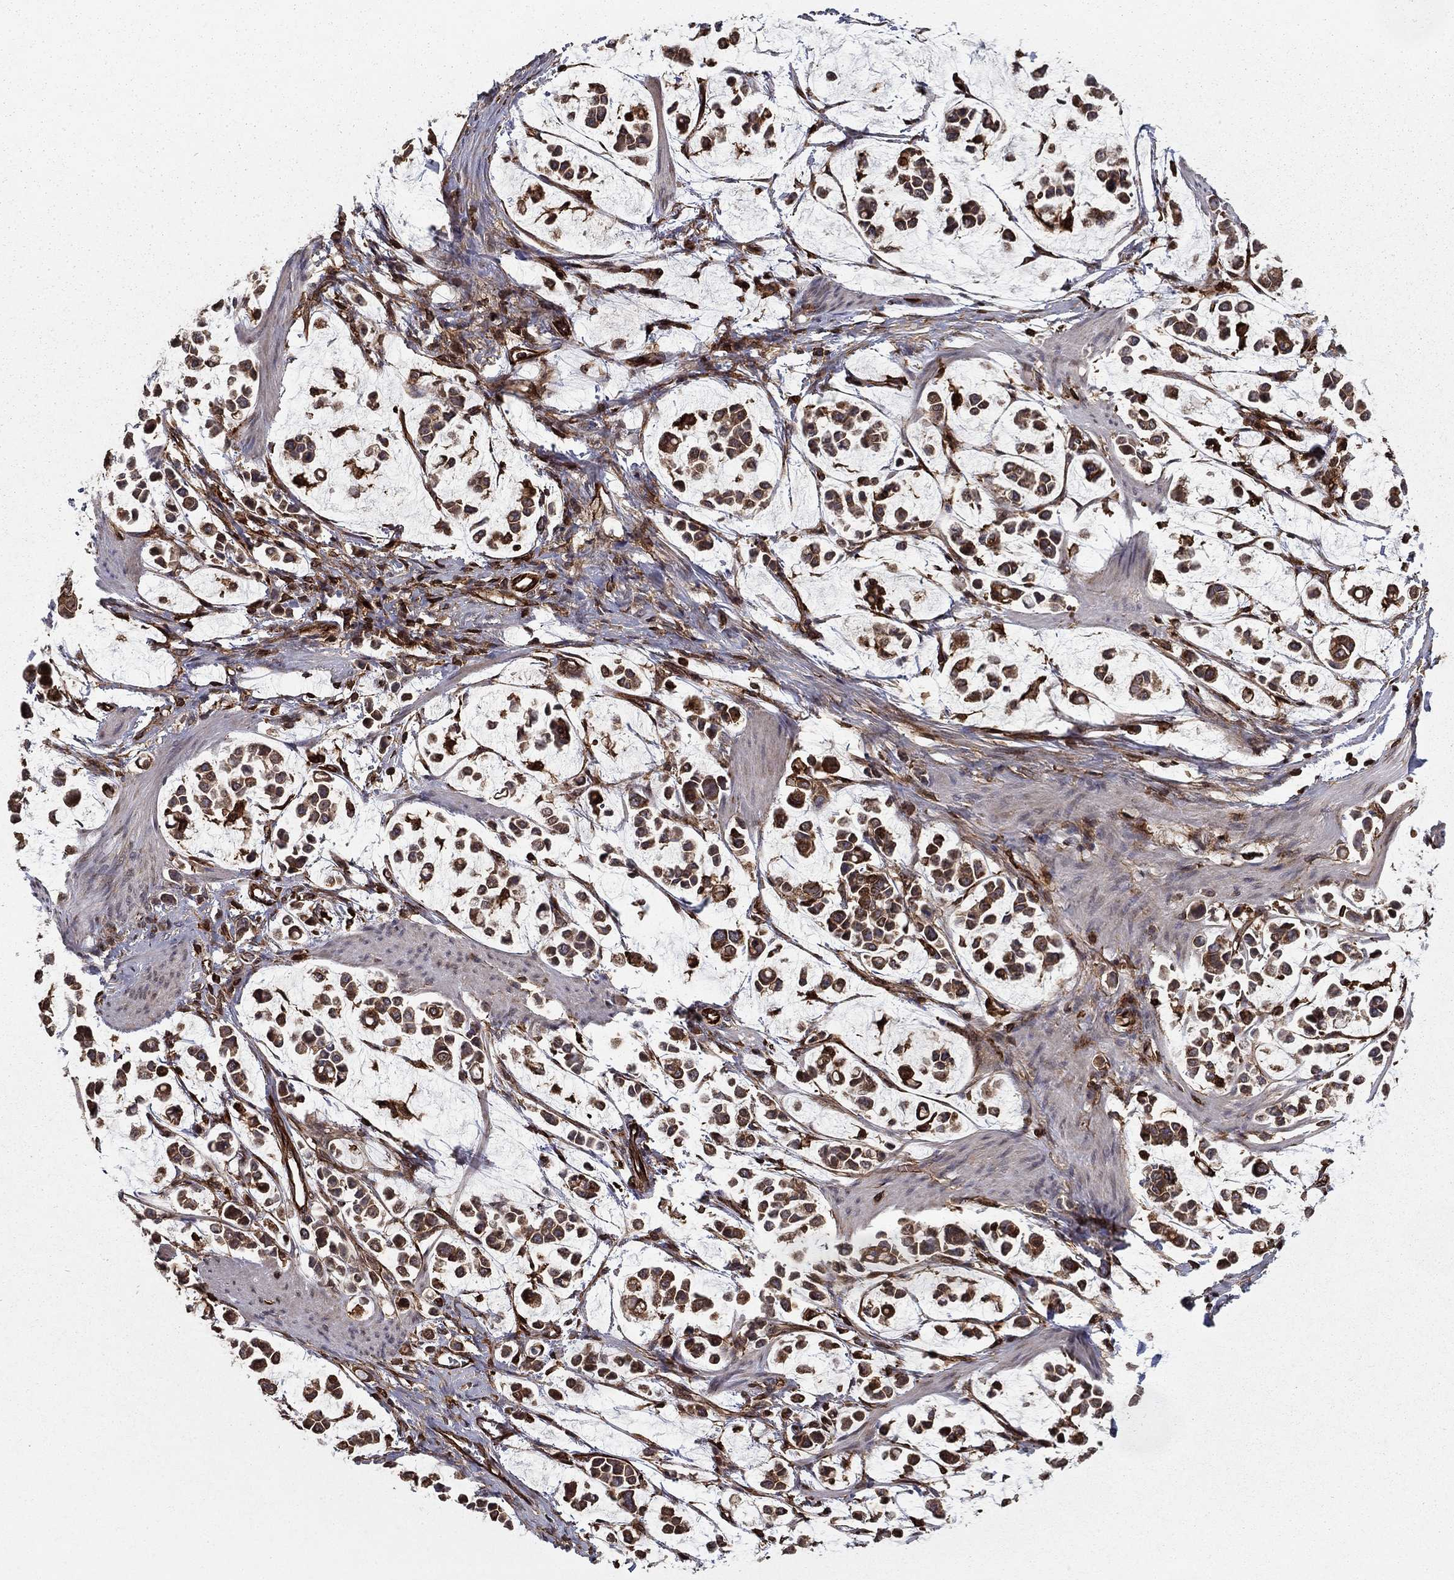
{"staining": {"intensity": "moderate", "quantity": ">75%", "location": "cytoplasmic/membranous"}, "tissue": "stomach cancer", "cell_type": "Tumor cells", "image_type": "cancer", "snomed": [{"axis": "morphology", "description": "Adenocarcinoma, NOS"}, {"axis": "topography", "description": "Stomach"}], "caption": "This histopathology image shows adenocarcinoma (stomach) stained with immunohistochemistry to label a protein in brown. The cytoplasmic/membranous of tumor cells show moderate positivity for the protein. Nuclei are counter-stained blue.", "gene": "ADM", "patient": {"sex": "male", "age": 82}}